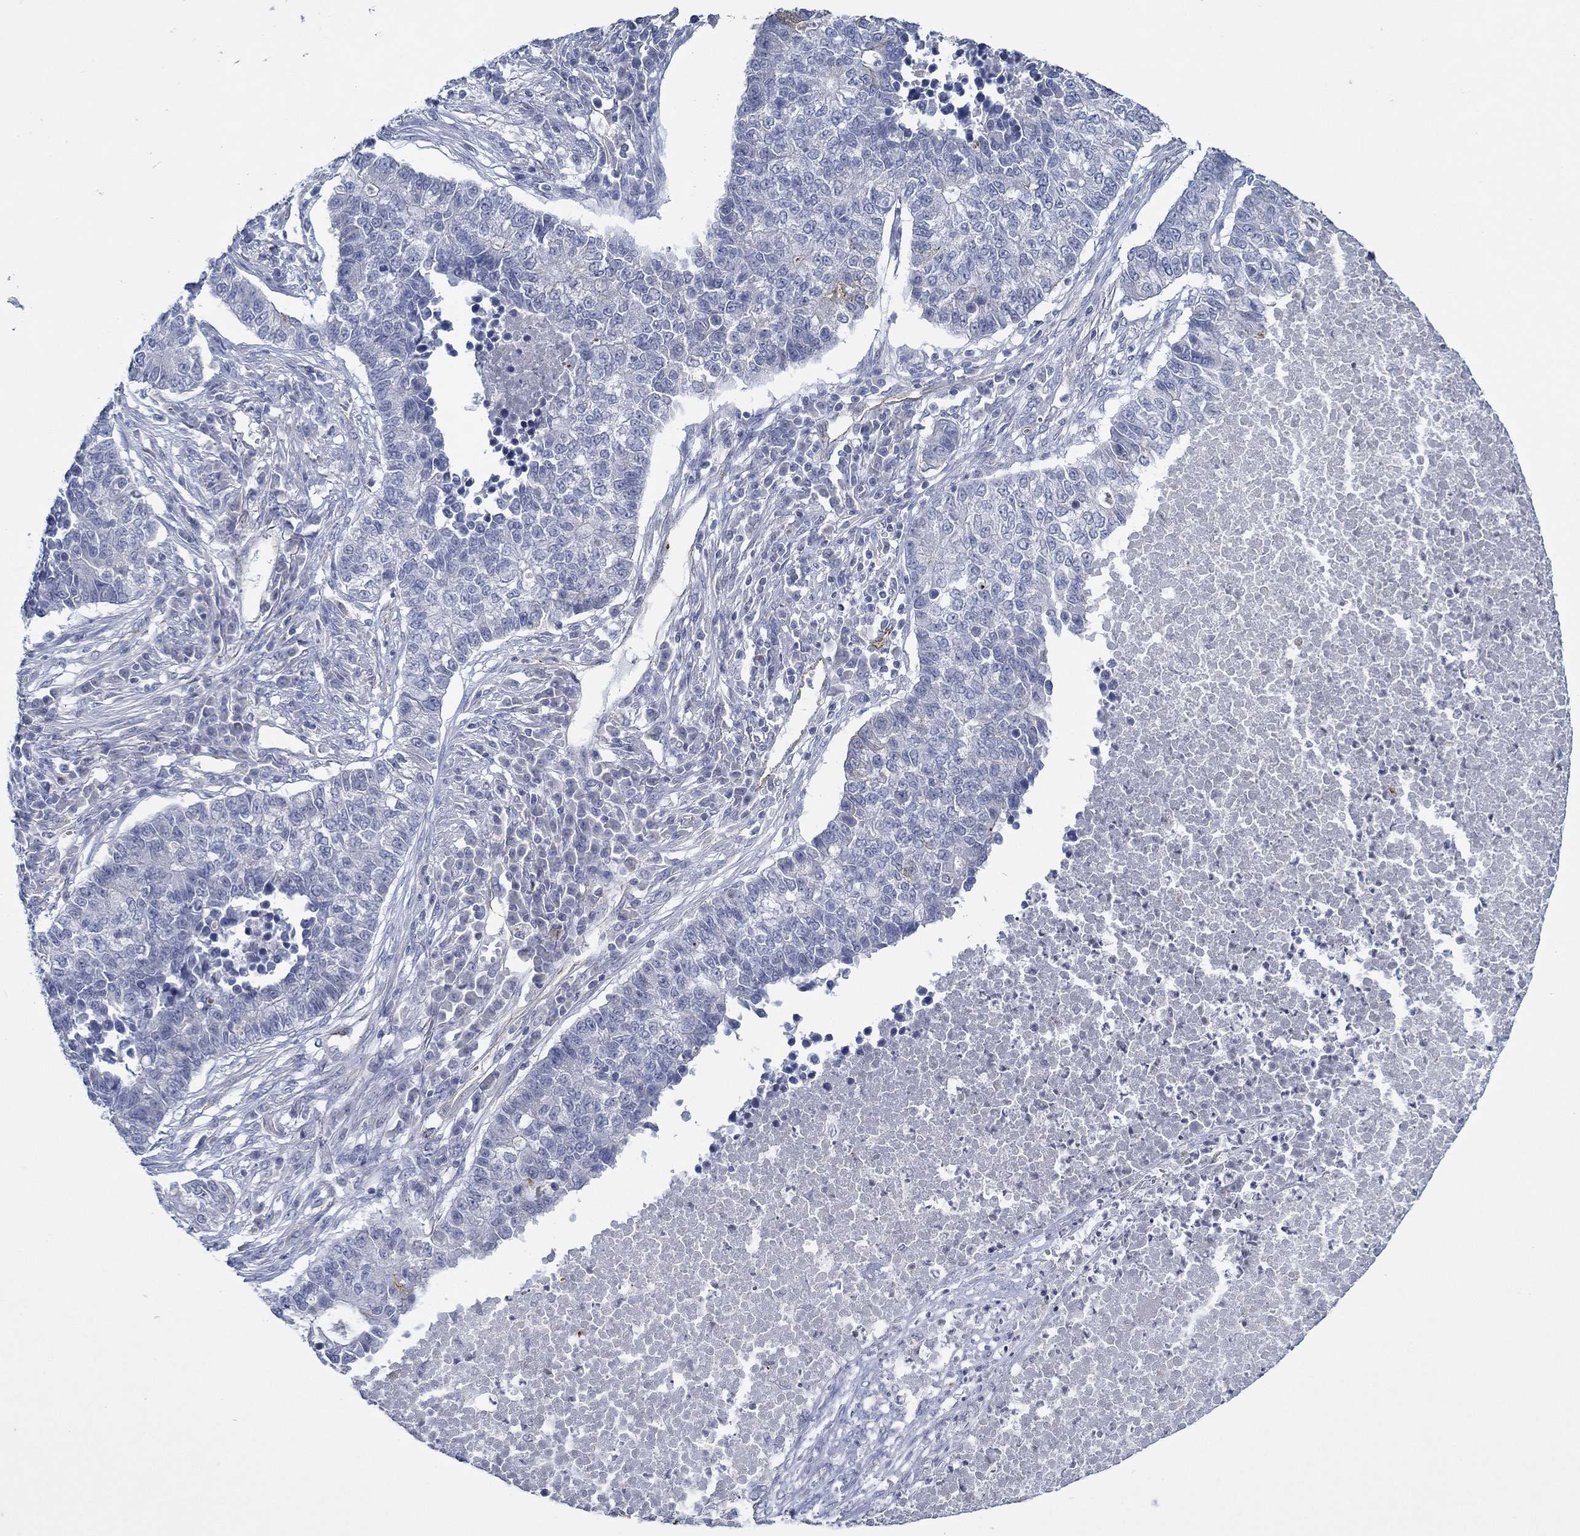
{"staining": {"intensity": "strong", "quantity": "<25%", "location": "cytoplasmic/membranous"}, "tissue": "lung cancer", "cell_type": "Tumor cells", "image_type": "cancer", "snomed": [{"axis": "morphology", "description": "Adenocarcinoma, NOS"}, {"axis": "topography", "description": "Lung"}], "caption": "A medium amount of strong cytoplasmic/membranous staining is appreciated in about <25% of tumor cells in adenocarcinoma (lung) tissue. The staining was performed using DAB to visualize the protein expression in brown, while the nuclei were stained in blue with hematoxylin (Magnification: 20x).", "gene": "GJA5", "patient": {"sex": "male", "age": 57}}